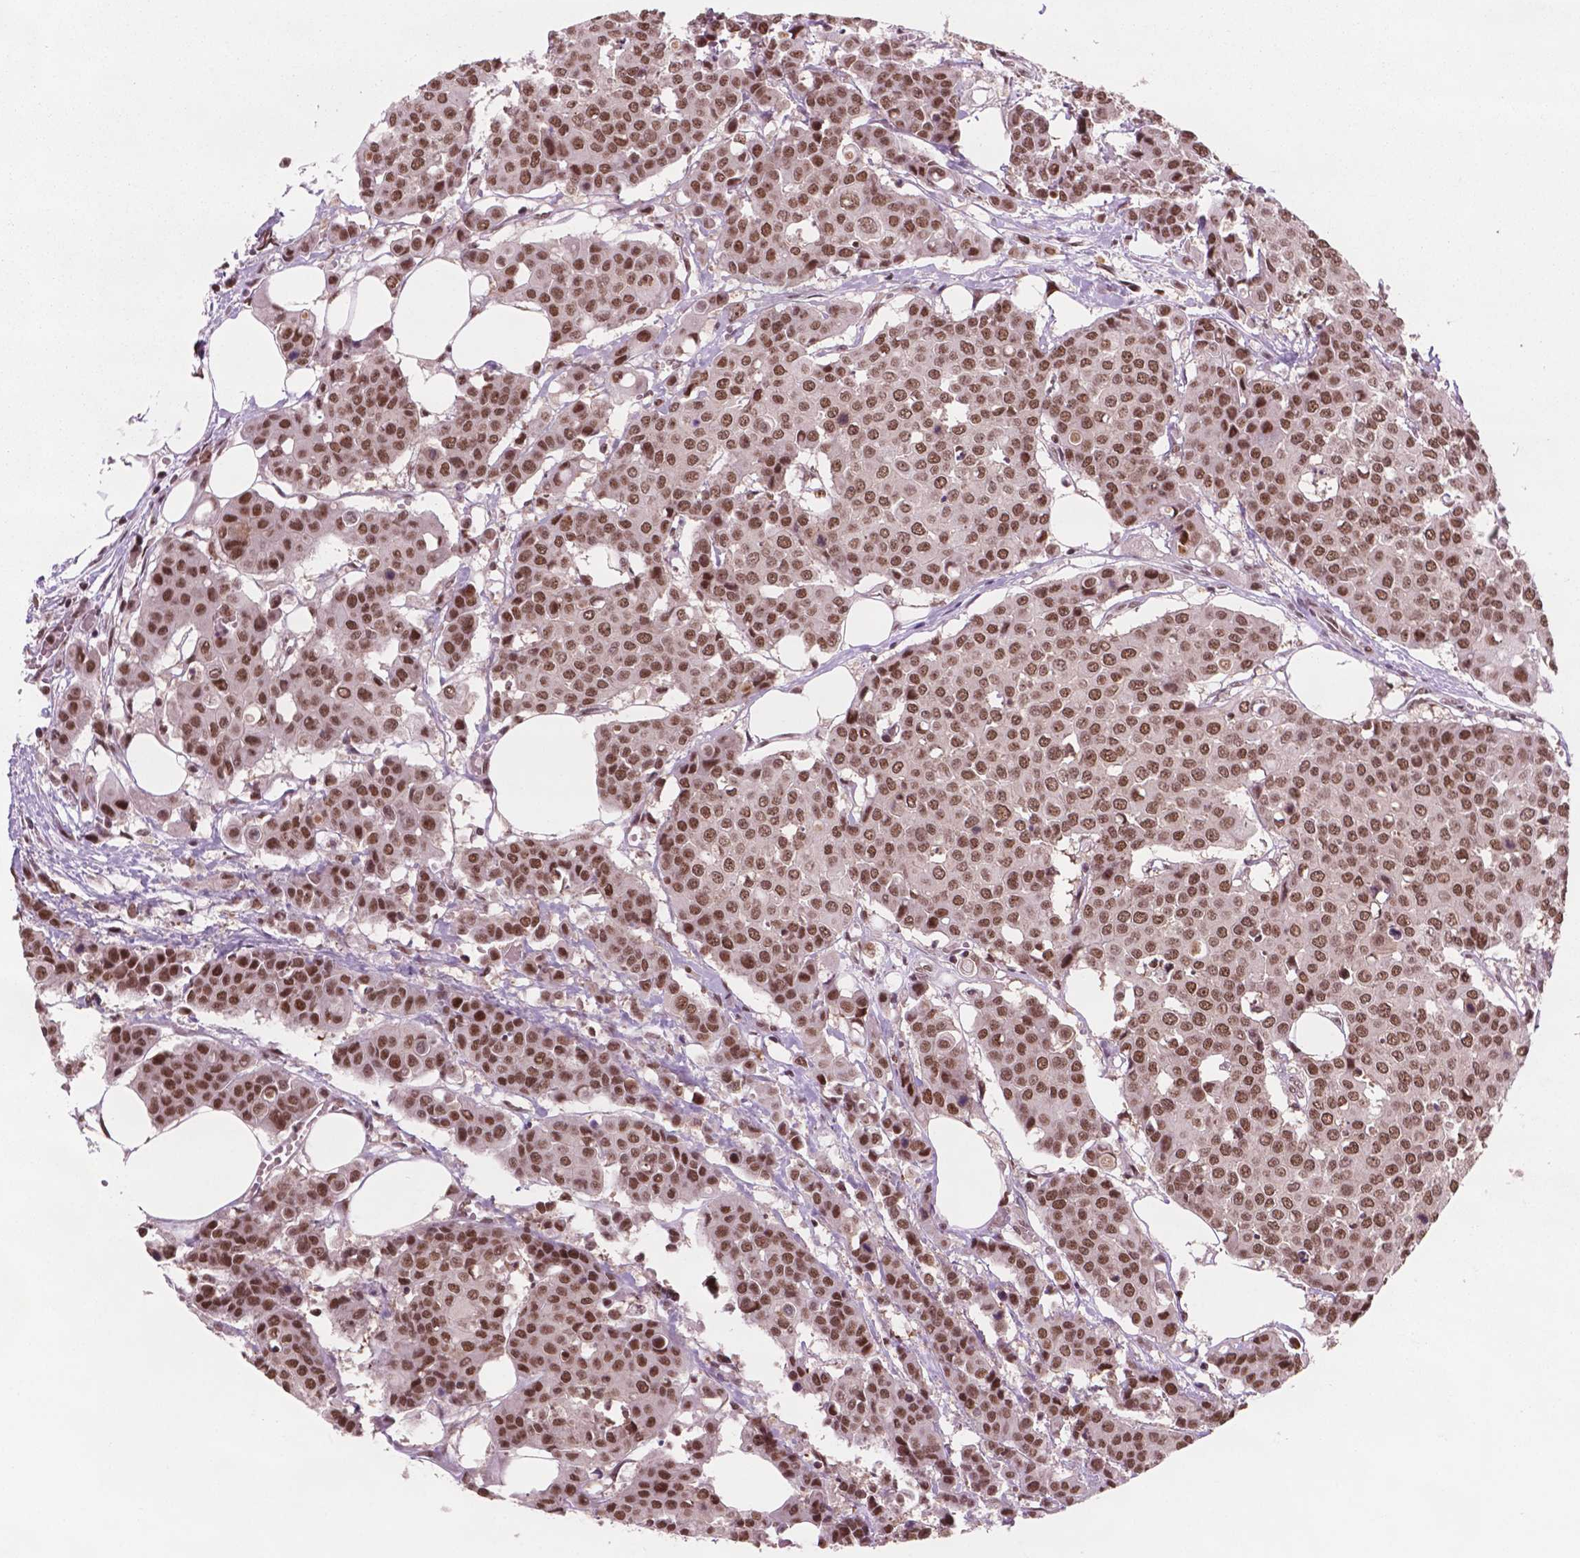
{"staining": {"intensity": "strong", "quantity": ">75%", "location": "nuclear"}, "tissue": "carcinoid", "cell_type": "Tumor cells", "image_type": "cancer", "snomed": [{"axis": "morphology", "description": "Carcinoid, malignant, NOS"}, {"axis": "topography", "description": "Colon"}], "caption": "Tumor cells demonstrate high levels of strong nuclear positivity in approximately >75% of cells in malignant carcinoid. (DAB IHC, brown staining for protein, blue staining for nuclei).", "gene": "POLR2E", "patient": {"sex": "male", "age": 81}}